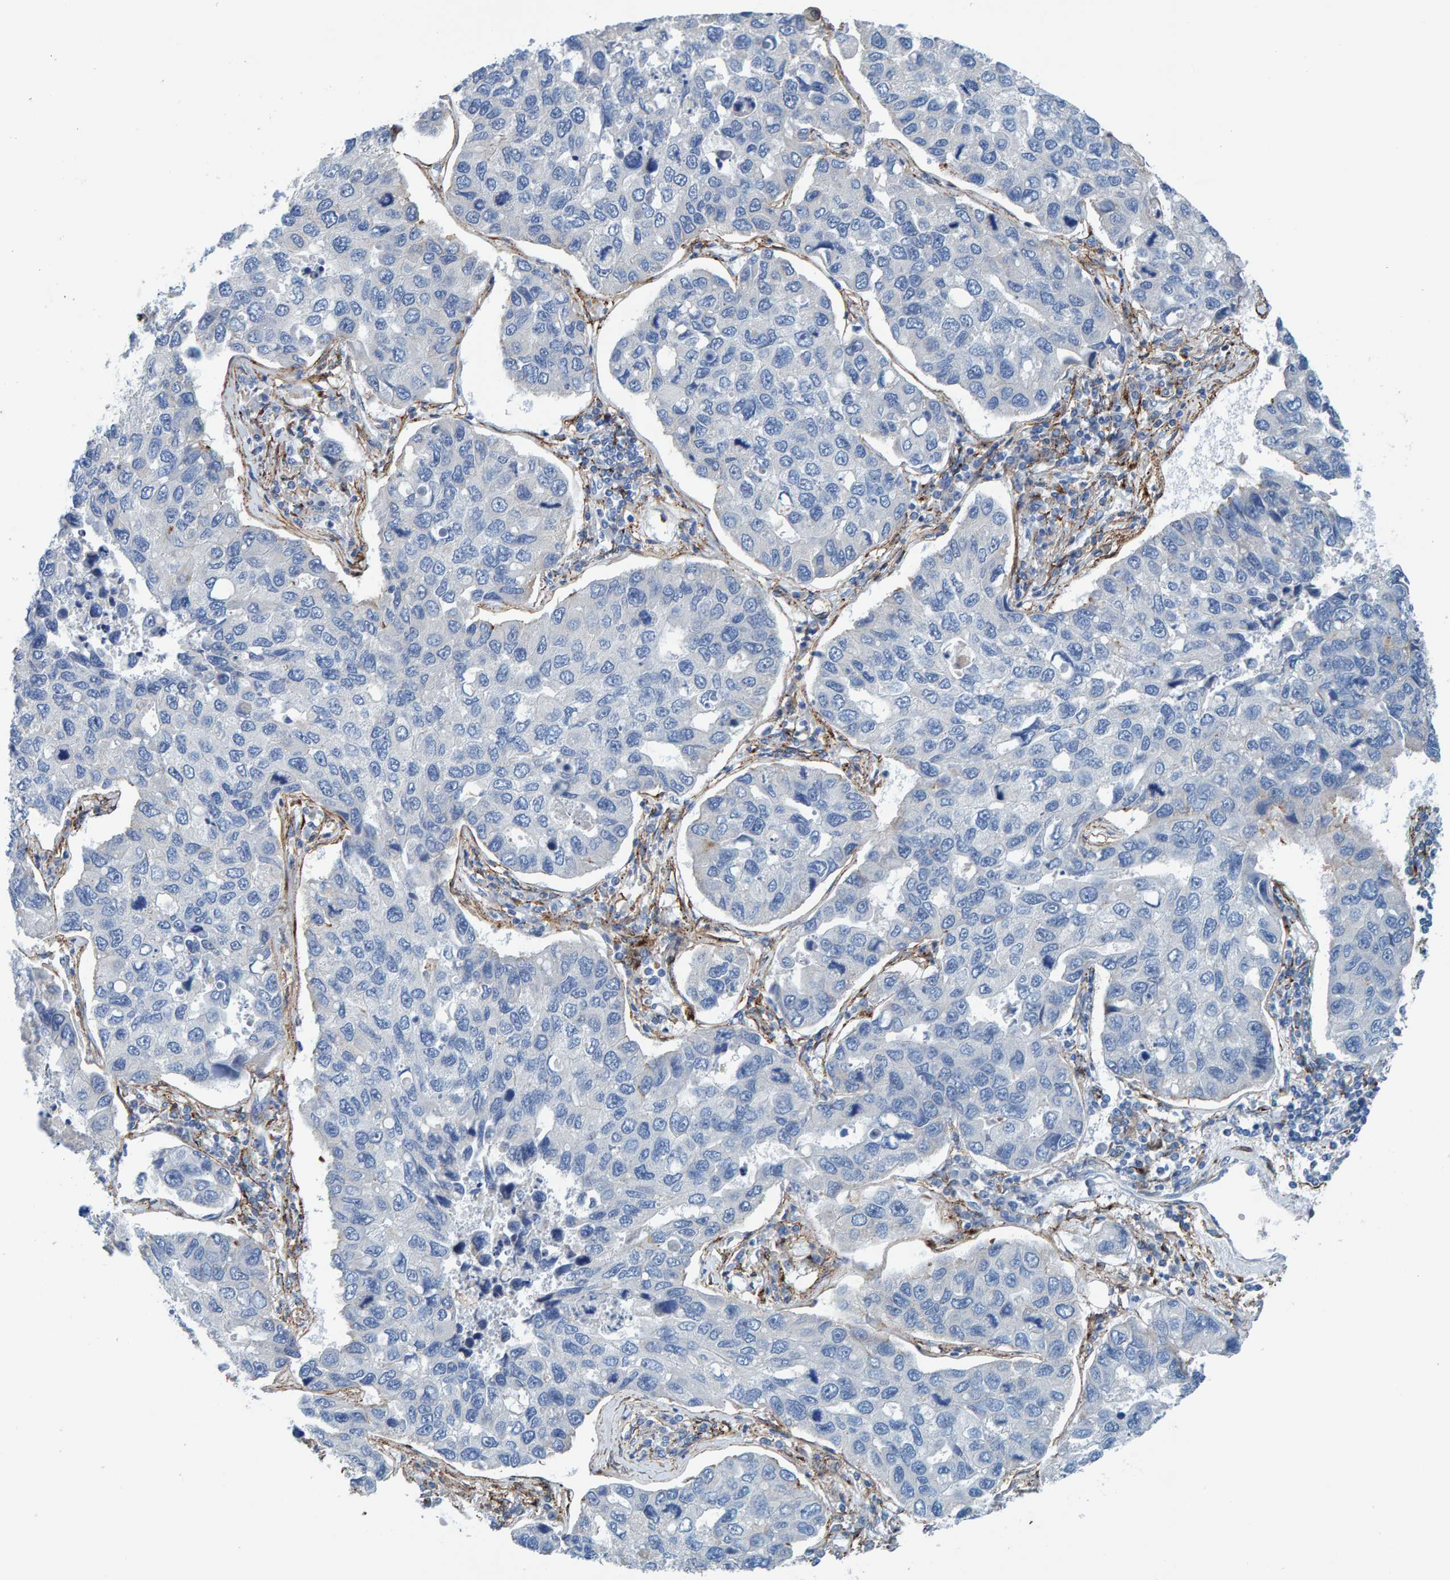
{"staining": {"intensity": "negative", "quantity": "none", "location": "none"}, "tissue": "lung cancer", "cell_type": "Tumor cells", "image_type": "cancer", "snomed": [{"axis": "morphology", "description": "Adenocarcinoma, NOS"}, {"axis": "topography", "description": "Lung"}], "caption": "Human lung cancer (adenocarcinoma) stained for a protein using immunohistochemistry exhibits no staining in tumor cells.", "gene": "LRP1", "patient": {"sex": "male", "age": 64}}